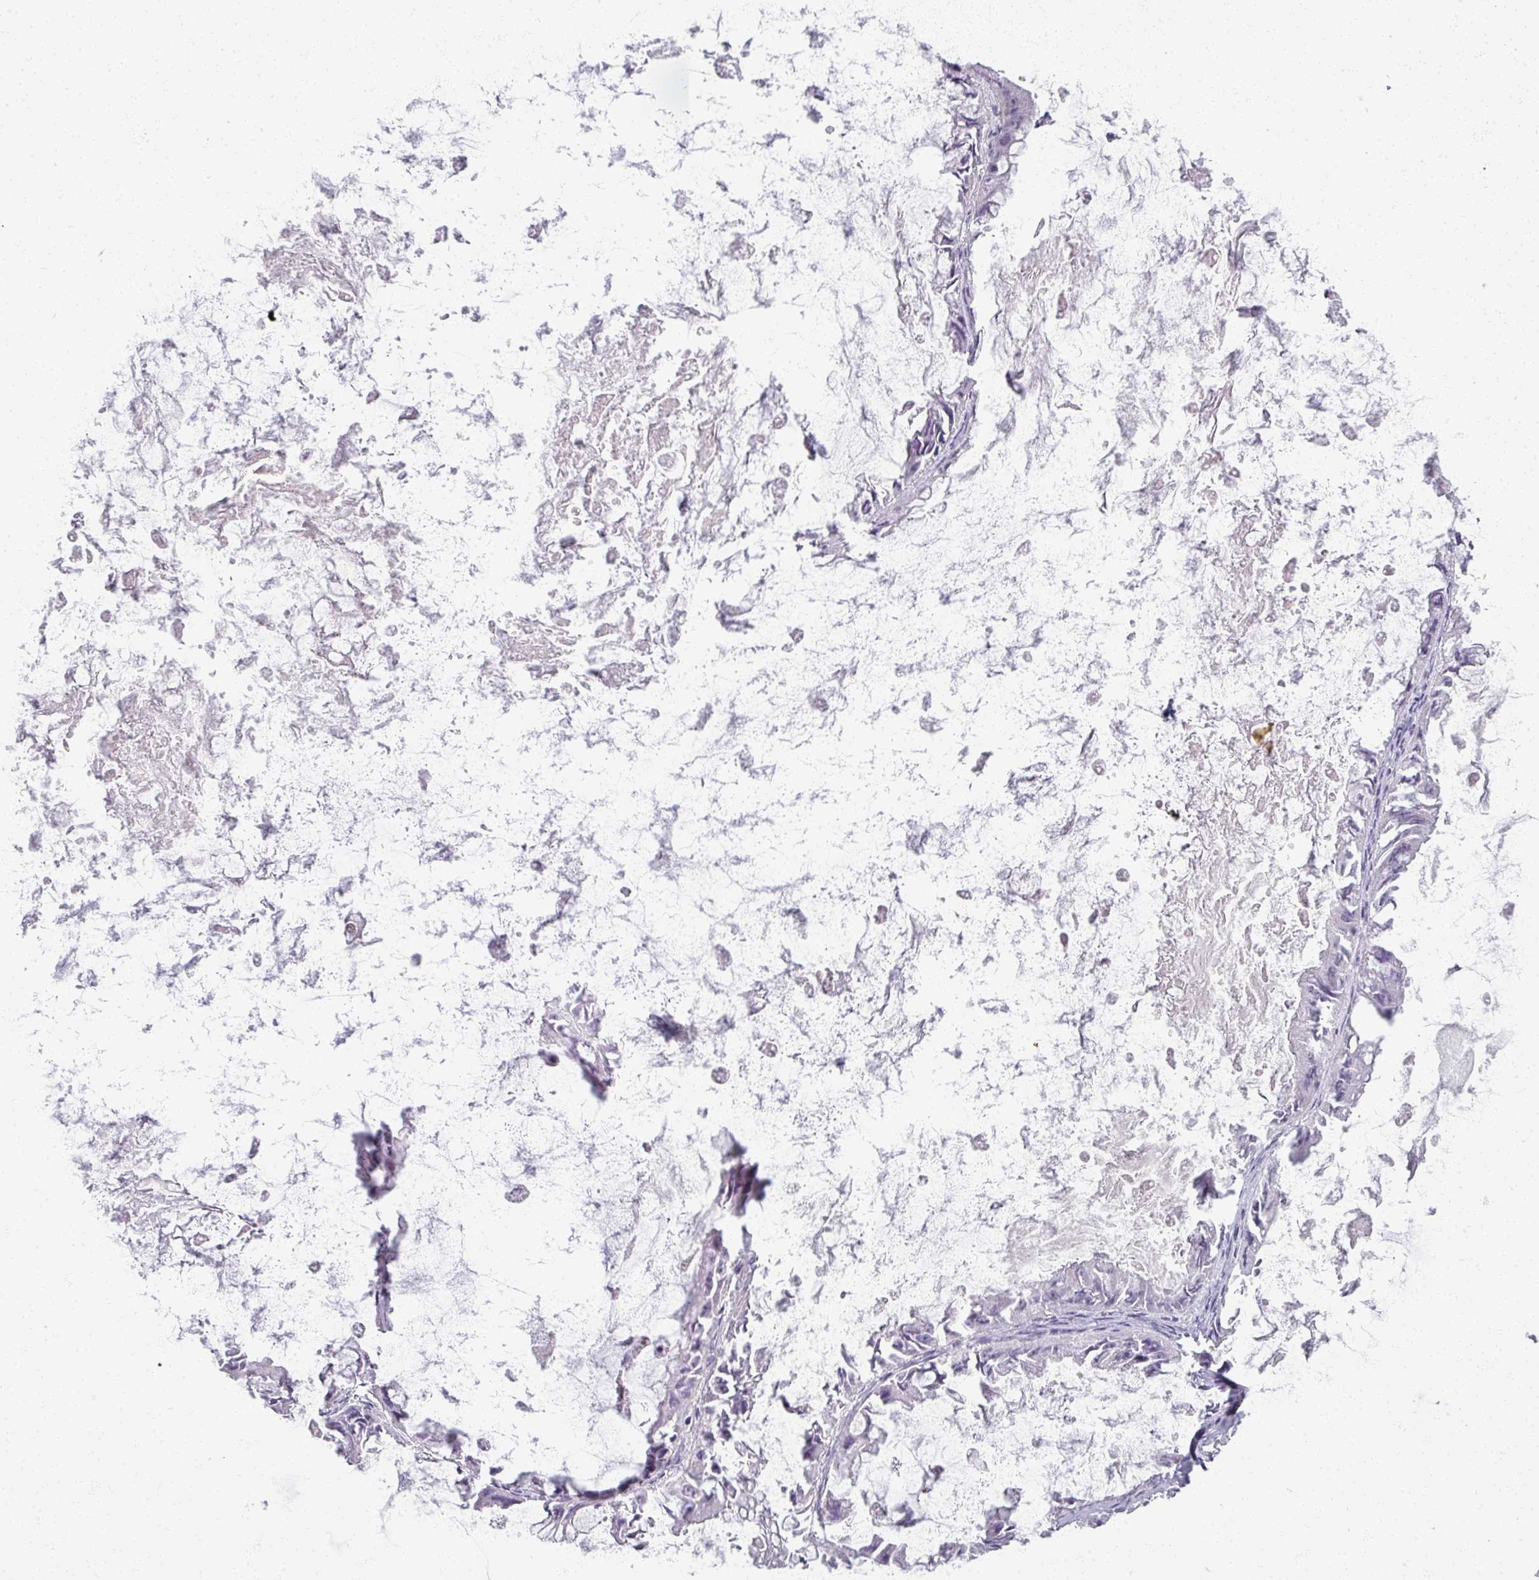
{"staining": {"intensity": "negative", "quantity": "none", "location": "none"}, "tissue": "ovarian cancer", "cell_type": "Tumor cells", "image_type": "cancer", "snomed": [{"axis": "morphology", "description": "Cystadenocarcinoma, mucinous, NOS"}, {"axis": "topography", "description": "Ovary"}], "caption": "Immunohistochemistry (IHC) image of human ovarian cancer stained for a protein (brown), which shows no staining in tumor cells.", "gene": "RFPL2", "patient": {"sex": "female", "age": 61}}